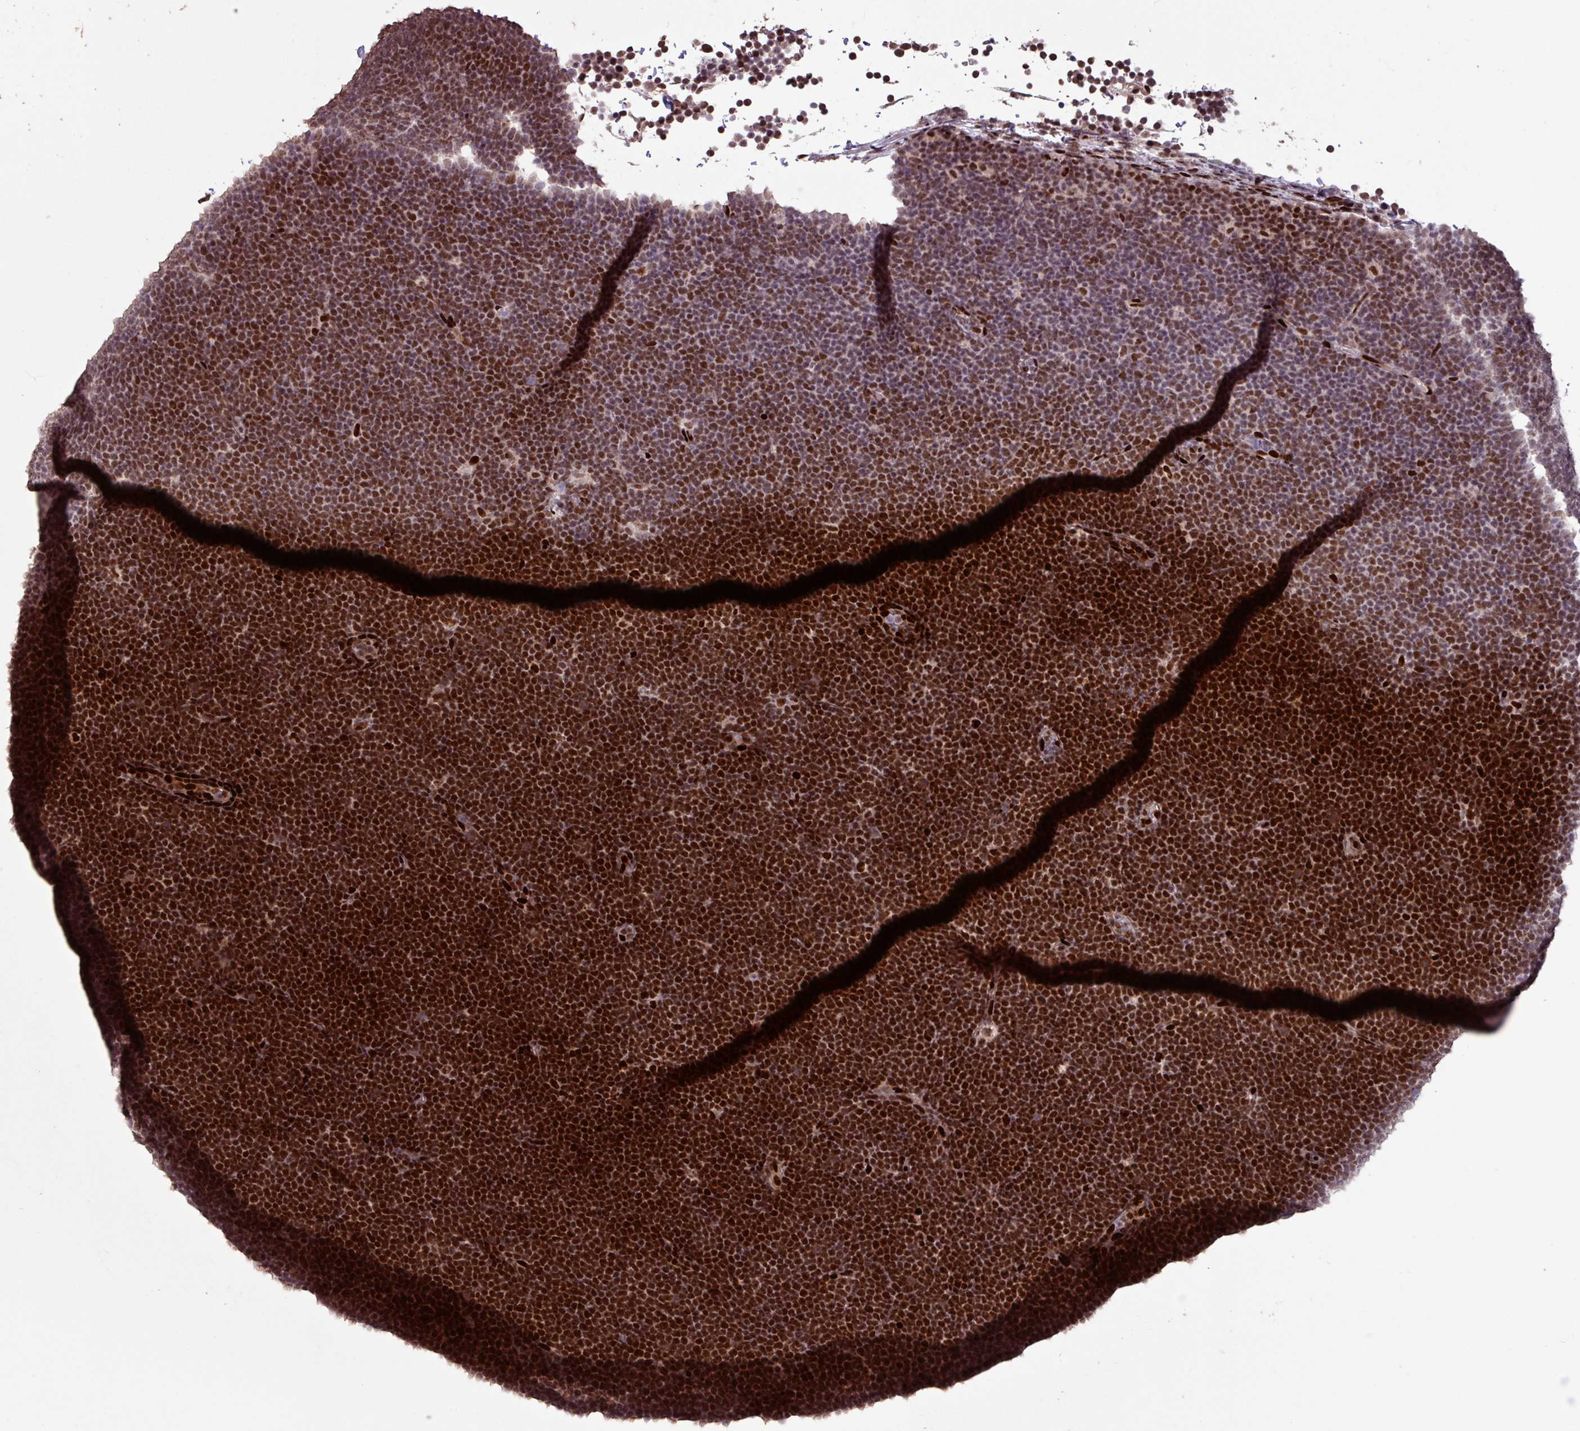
{"staining": {"intensity": "strong", "quantity": ">75%", "location": "nuclear"}, "tissue": "lymphoma", "cell_type": "Tumor cells", "image_type": "cancer", "snomed": [{"axis": "morphology", "description": "Malignant lymphoma, non-Hodgkin's type, High grade"}, {"axis": "topography", "description": "Lymph node"}], "caption": "High-grade malignant lymphoma, non-Hodgkin's type was stained to show a protein in brown. There is high levels of strong nuclear expression in about >75% of tumor cells.", "gene": "ZNF709", "patient": {"sex": "male", "age": 13}}